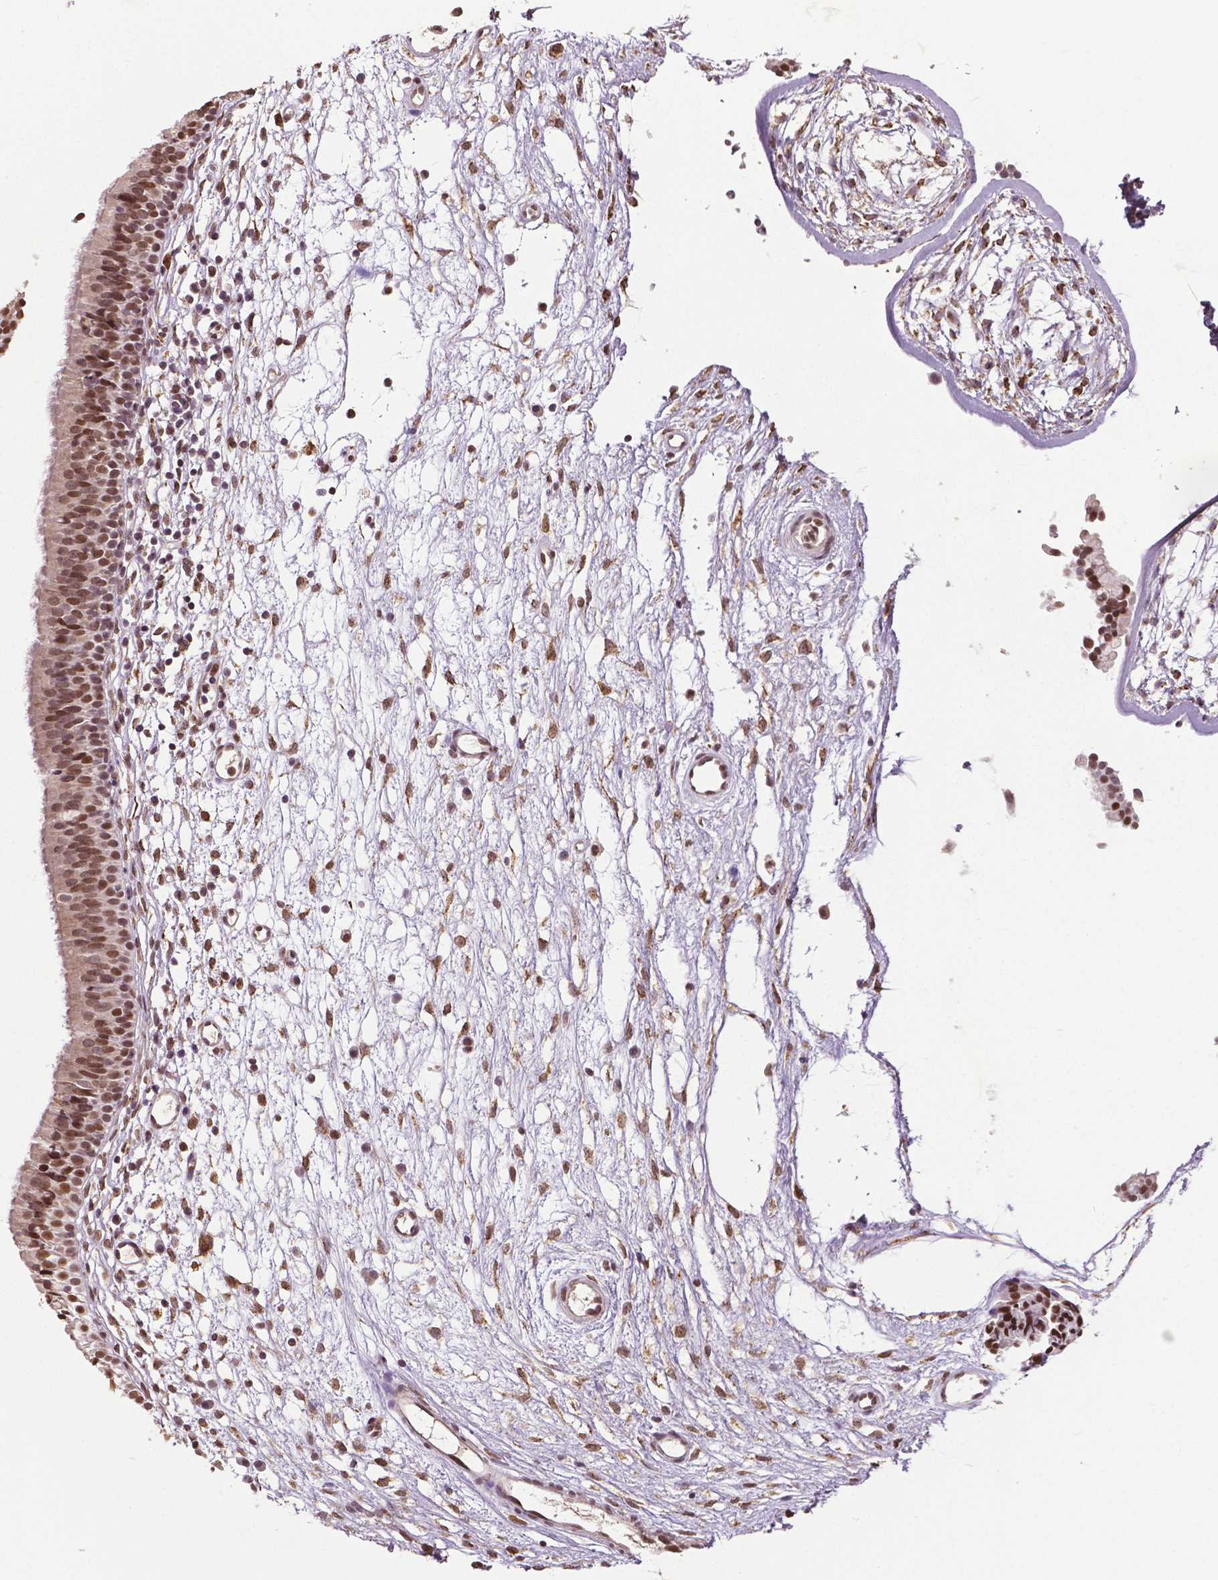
{"staining": {"intensity": "moderate", "quantity": ">75%", "location": "nuclear"}, "tissue": "nasopharynx", "cell_type": "Respiratory epithelial cells", "image_type": "normal", "snomed": [{"axis": "morphology", "description": "Normal tissue, NOS"}, {"axis": "topography", "description": "Nasopharynx"}], "caption": "An immunohistochemistry (IHC) image of normal tissue is shown. Protein staining in brown highlights moderate nuclear positivity in nasopharynx within respiratory epithelial cells.", "gene": "DLX5", "patient": {"sex": "male", "age": 24}}